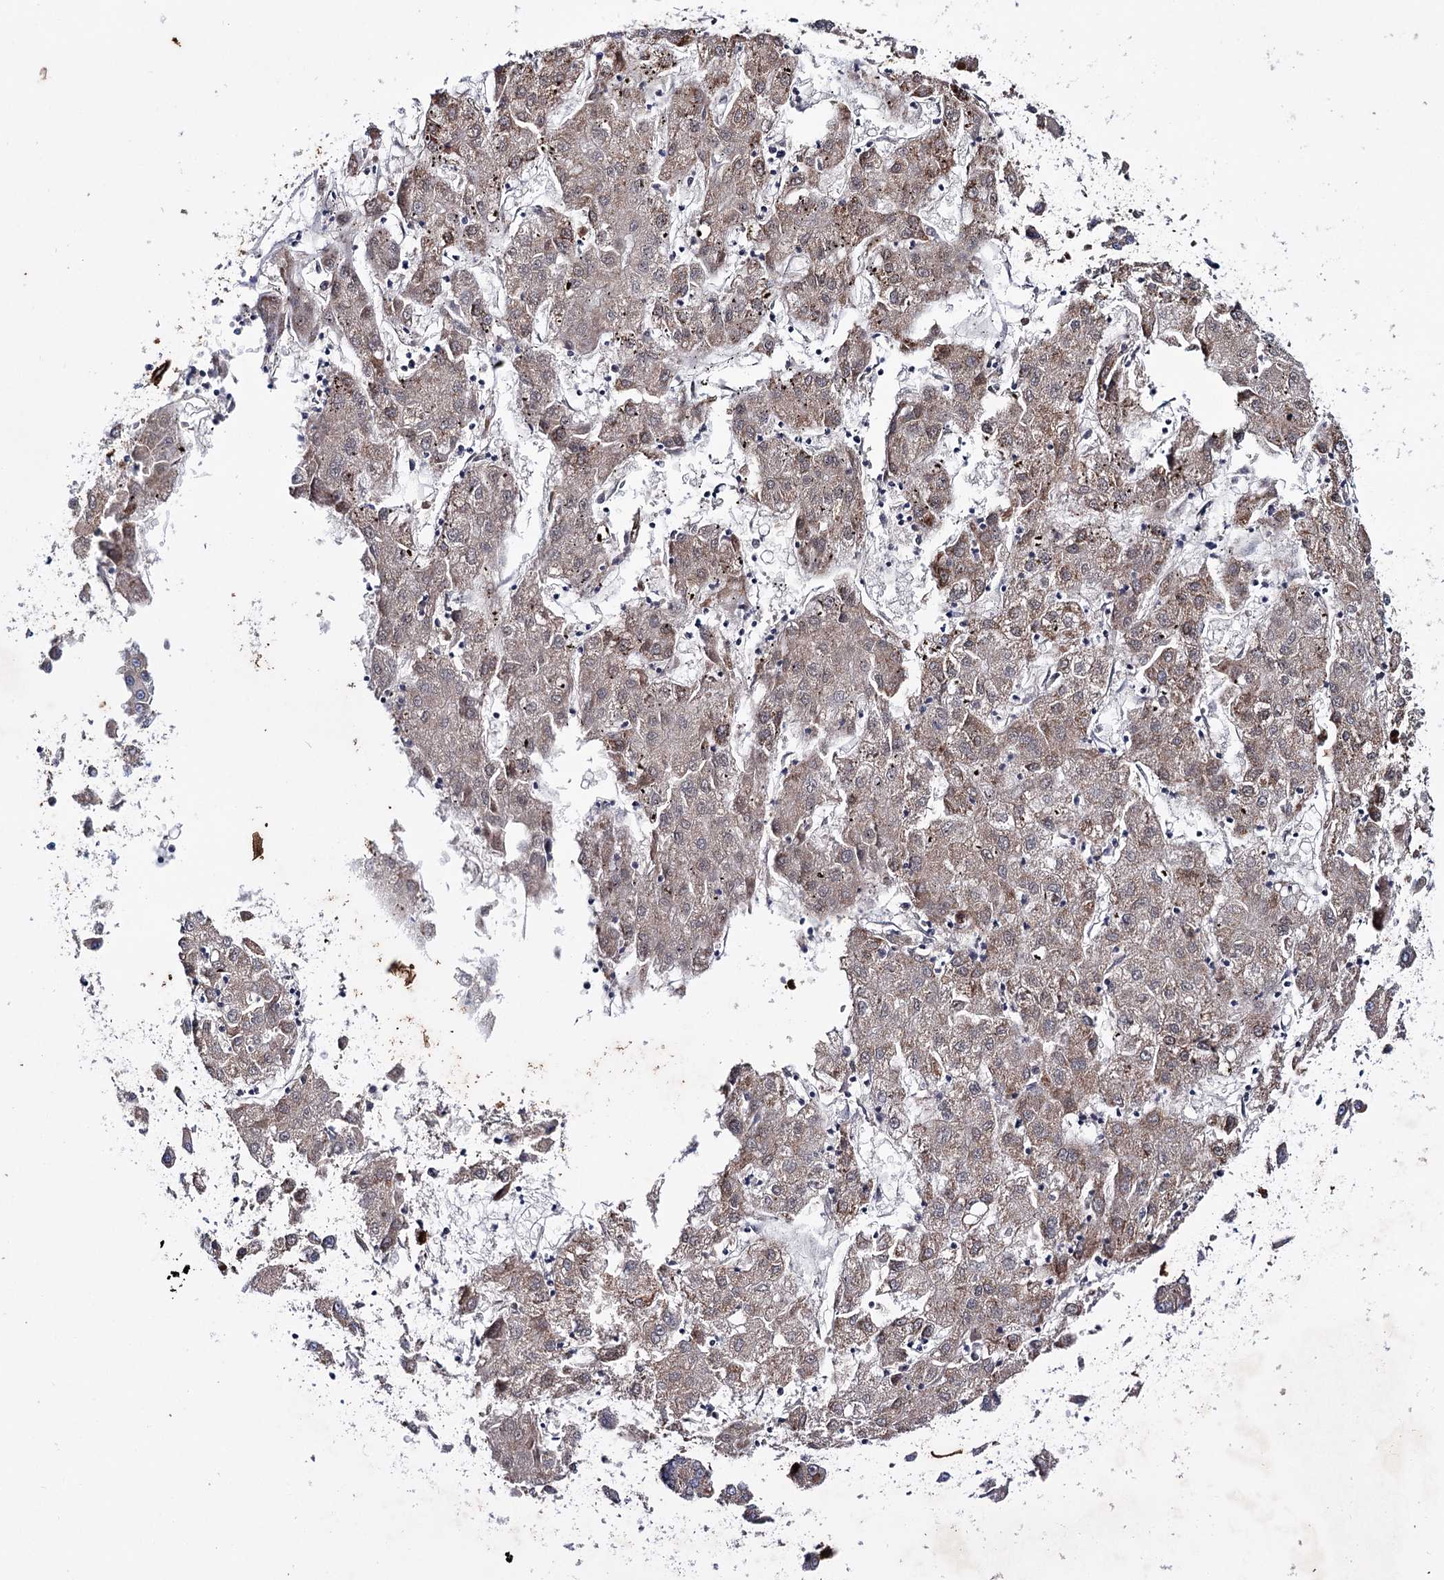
{"staining": {"intensity": "weak", "quantity": "25%-75%", "location": "cytoplasmic/membranous"}, "tissue": "liver cancer", "cell_type": "Tumor cells", "image_type": "cancer", "snomed": [{"axis": "morphology", "description": "Carcinoma, Hepatocellular, NOS"}, {"axis": "topography", "description": "Liver"}], "caption": "A brown stain highlights weak cytoplasmic/membranous positivity of a protein in human liver cancer tumor cells.", "gene": "PTPN3", "patient": {"sex": "male", "age": 72}}